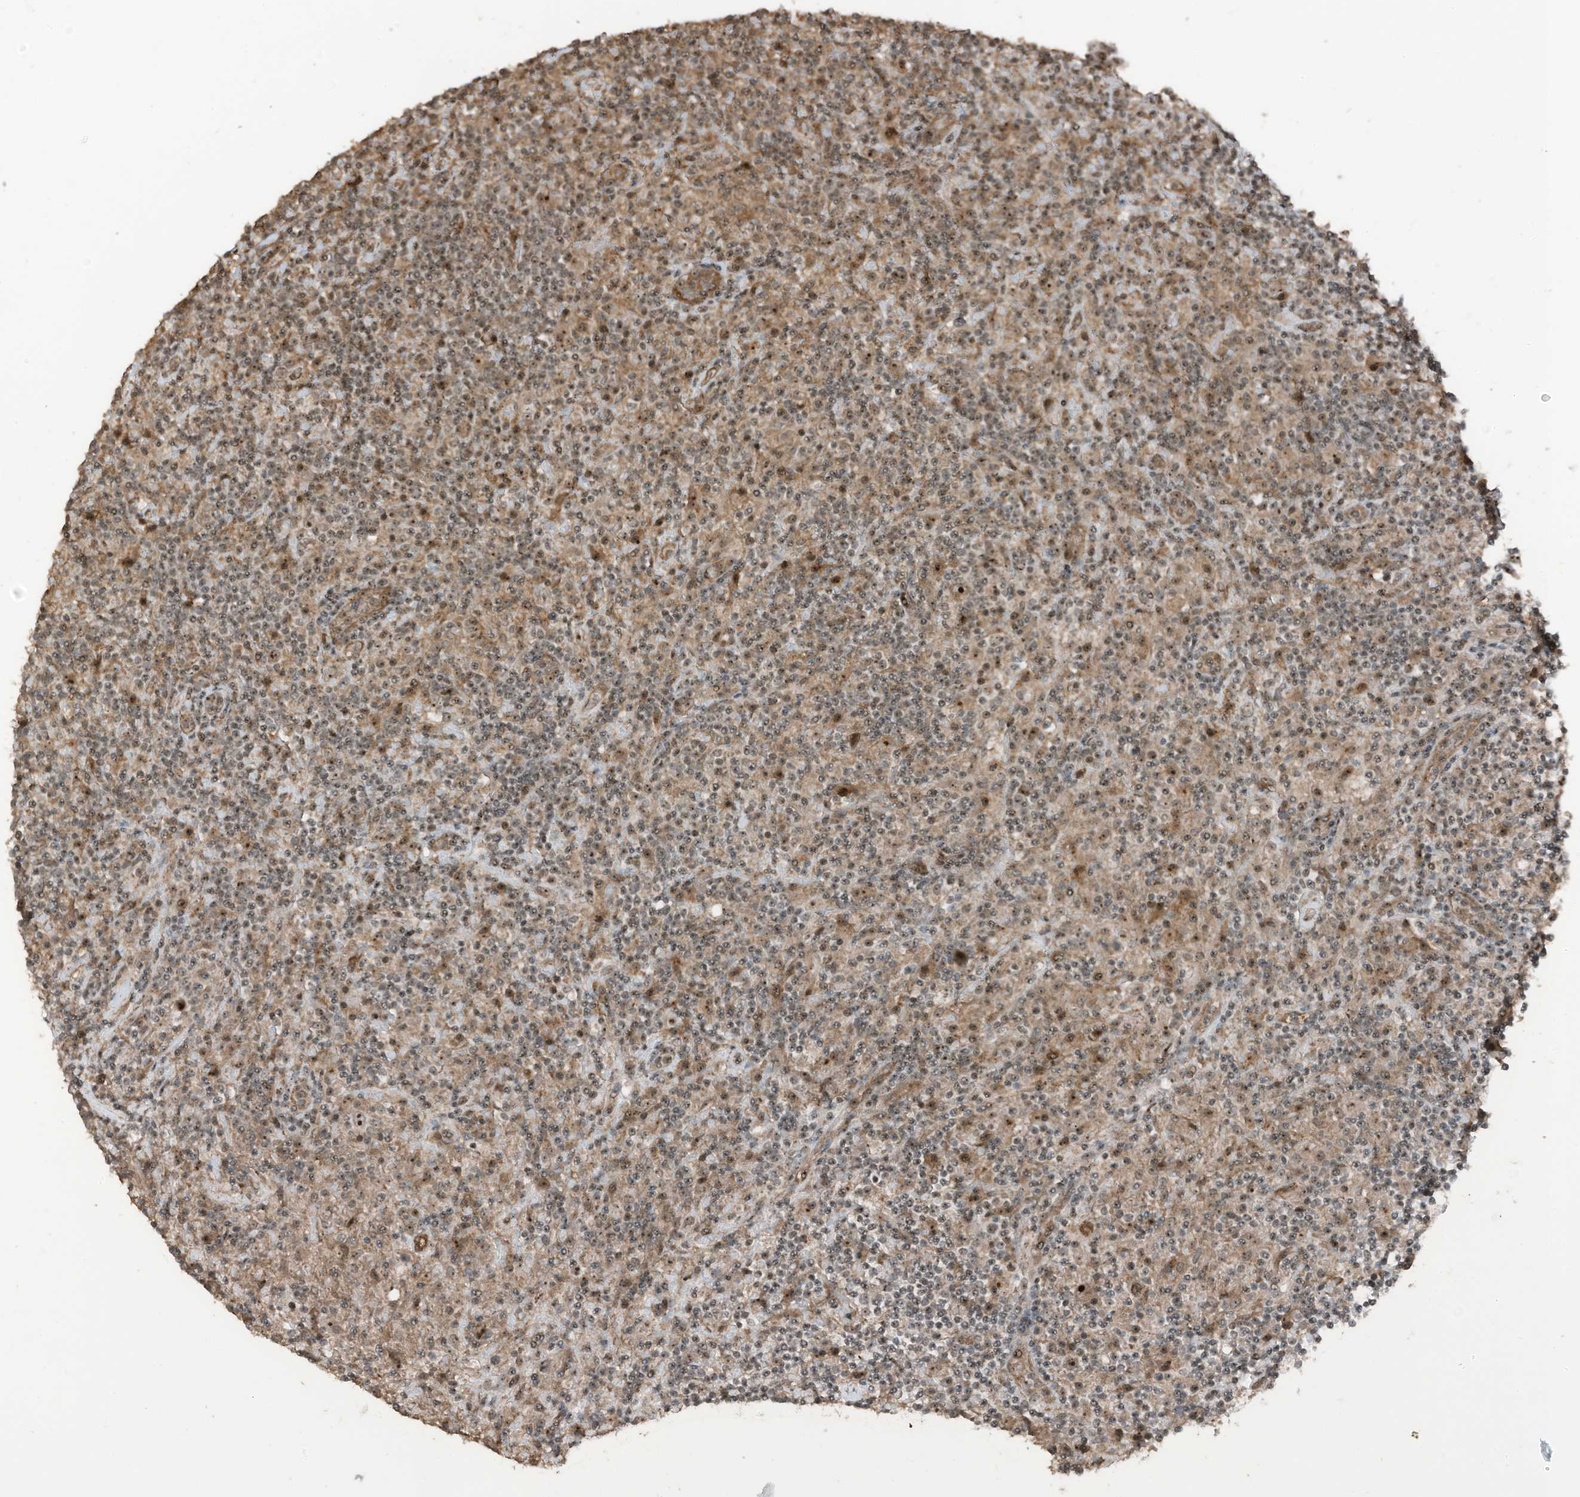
{"staining": {"intensity": "moderate", "quantity": ">75%", "location": "cytoplasmic/membranous,nuclear"}, "tissue": "lymphoma", "cell_type": "Tumor cells", "image_type": "cancer", "snomed": [{"axis": "morphology", "description": "Hodgkin's disease, NOS"}, {"axis": "topography", "description": "Lymph node"}], "caption": "The micrograph reveals a brown stain indicating the presence of a protein in the cytoplasmic/membranous and nuclear of tumor cells in lymphoma. The staining was performed using DAB (3,3'-diaminobenzidine), with brown indicating positive protein expression. Nuclei are stained blue with hematoxylin.", "gene": "UTP3", "patient": {"sex": "male", "age": 70}}